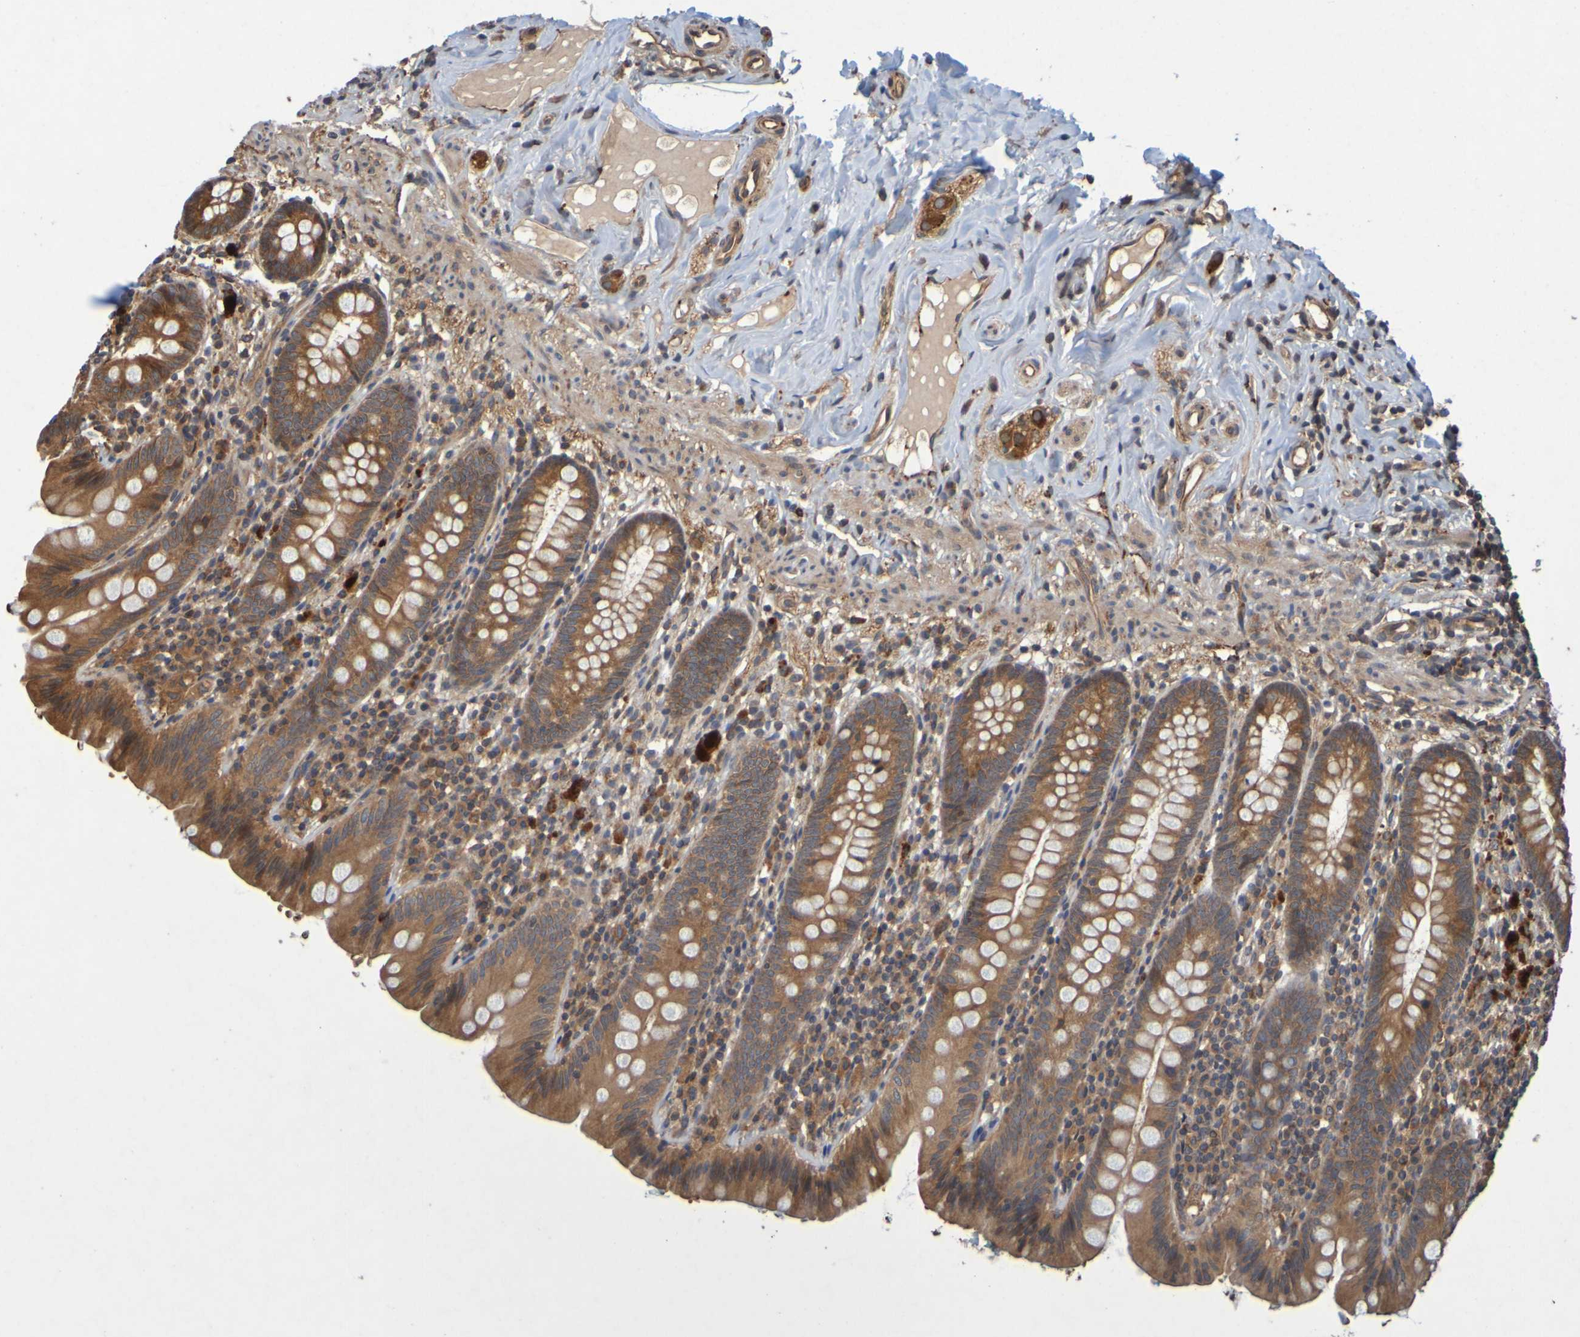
{"staining": {"intensity": "strong", "quantity": ">75%", "location": "cytoplasmic/membranous"}, "tissue": "appendix", "cell_type": "Glandular cells", "image_type": "normal", "snomed": [{"axis": "morphology", "description": "Normal tissue, NOS"}, {"axis": "topography", "description": "Appendix"}], "caption": "DAB immunohistochemical staining of benign appendix displays strong cytoplasmic/membranous protein expression in approximately >75% of glandular cells.", "gene": "OCRL", "patient": {"sex": "male", "age": 52}}